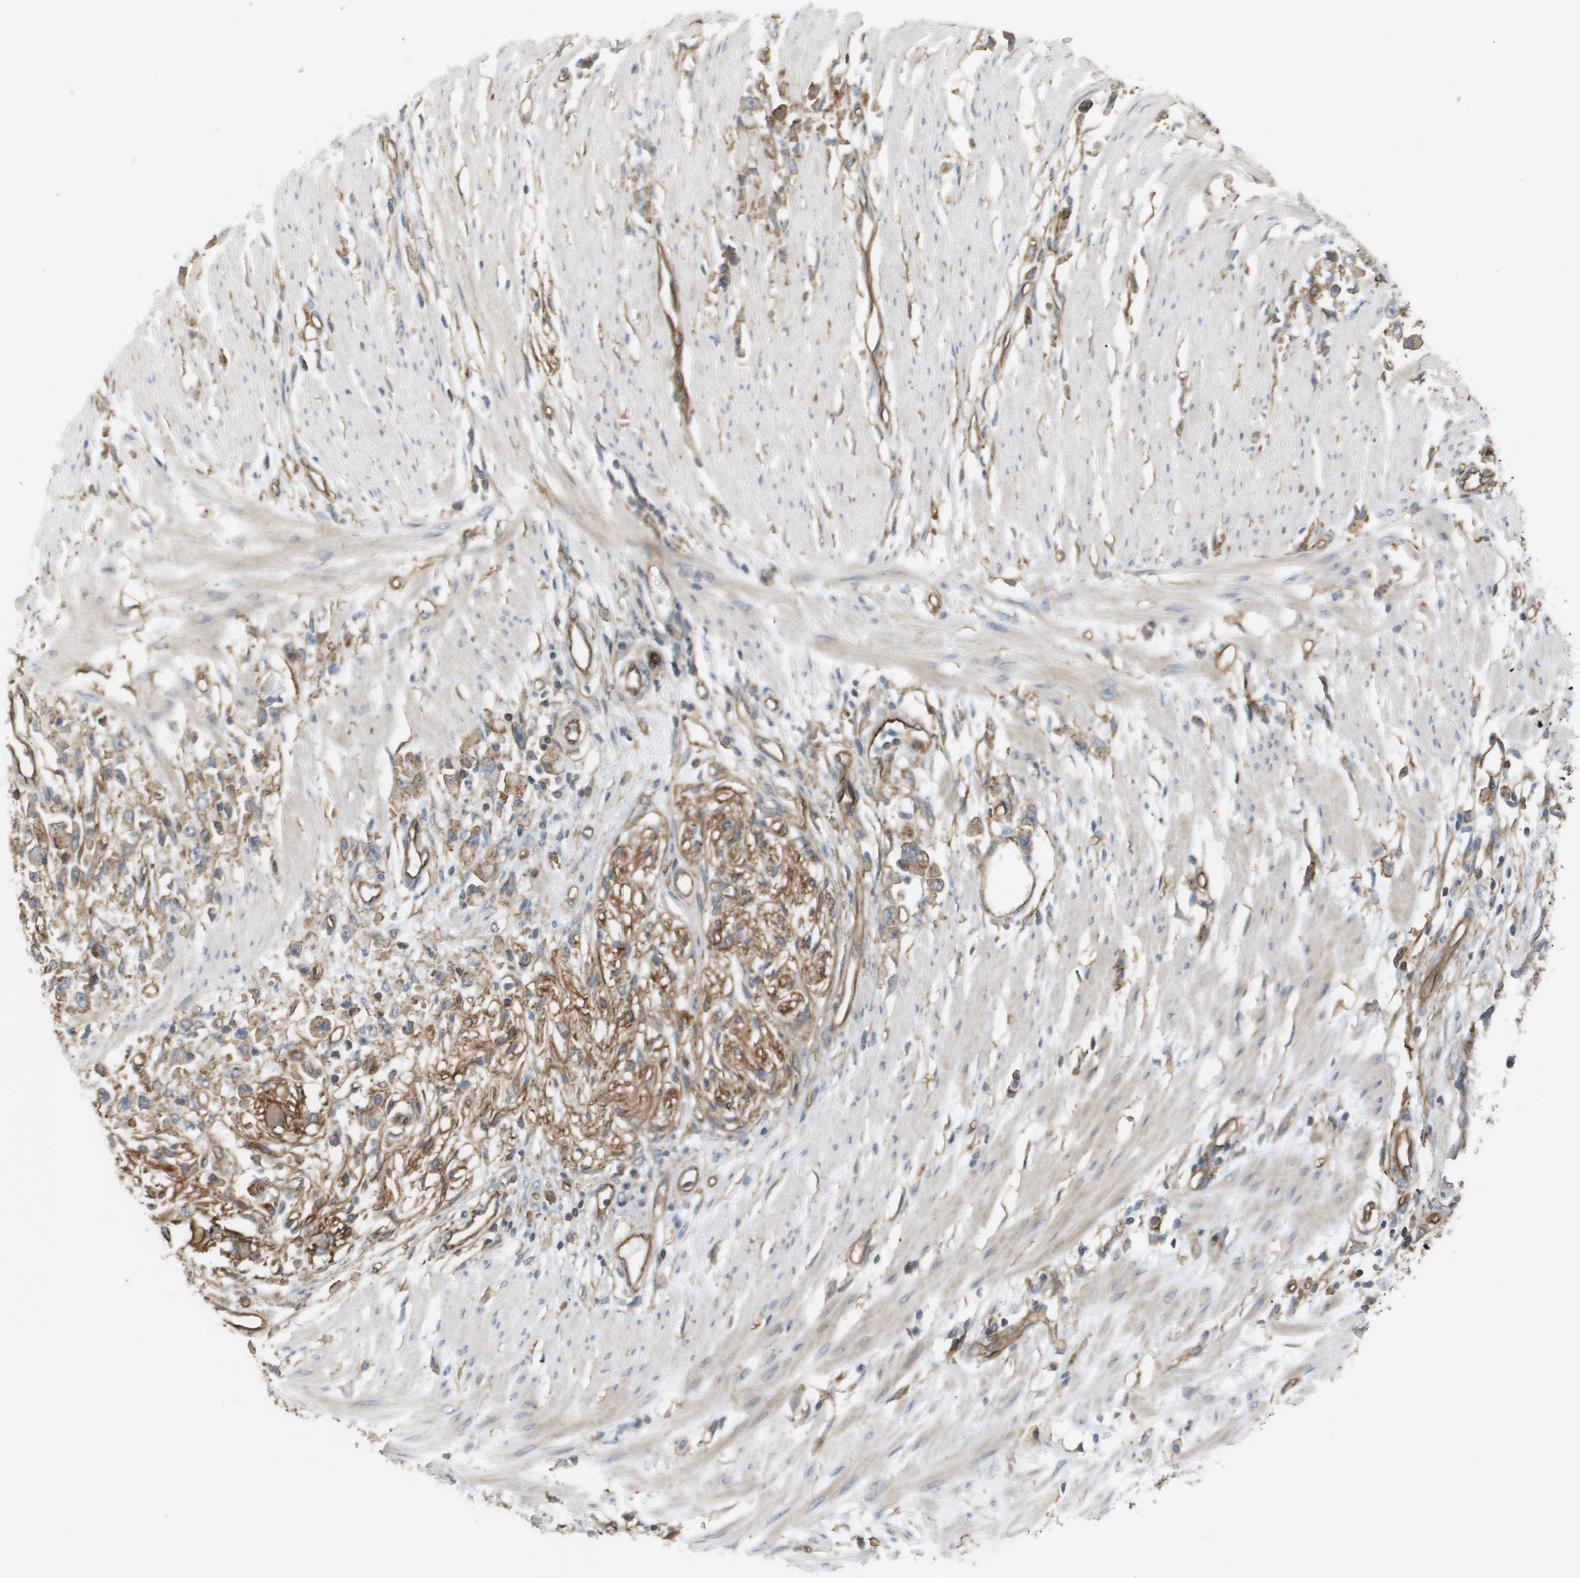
{"staining": {"intensity": "moderate", "quantity": ">75%", "location": "cytoplasmic/membranous"}, "tissue": "stomach cancer", "cell_type": "Tumor cells", "image_type": "cancer", "snomed": [{"axis": "morphology", "description": "Adenocarcinoma, NOS"}, {"axis": "topography", "description": "Stomach"}], "caption": "Human stomach cancer stained for a protein (brown) shows moderate cytoplasmic/membranous positive positivity in about >75% of tumor cells.", "gene": "SGMS2", "patient": {"sex": "female", "age": 59}}